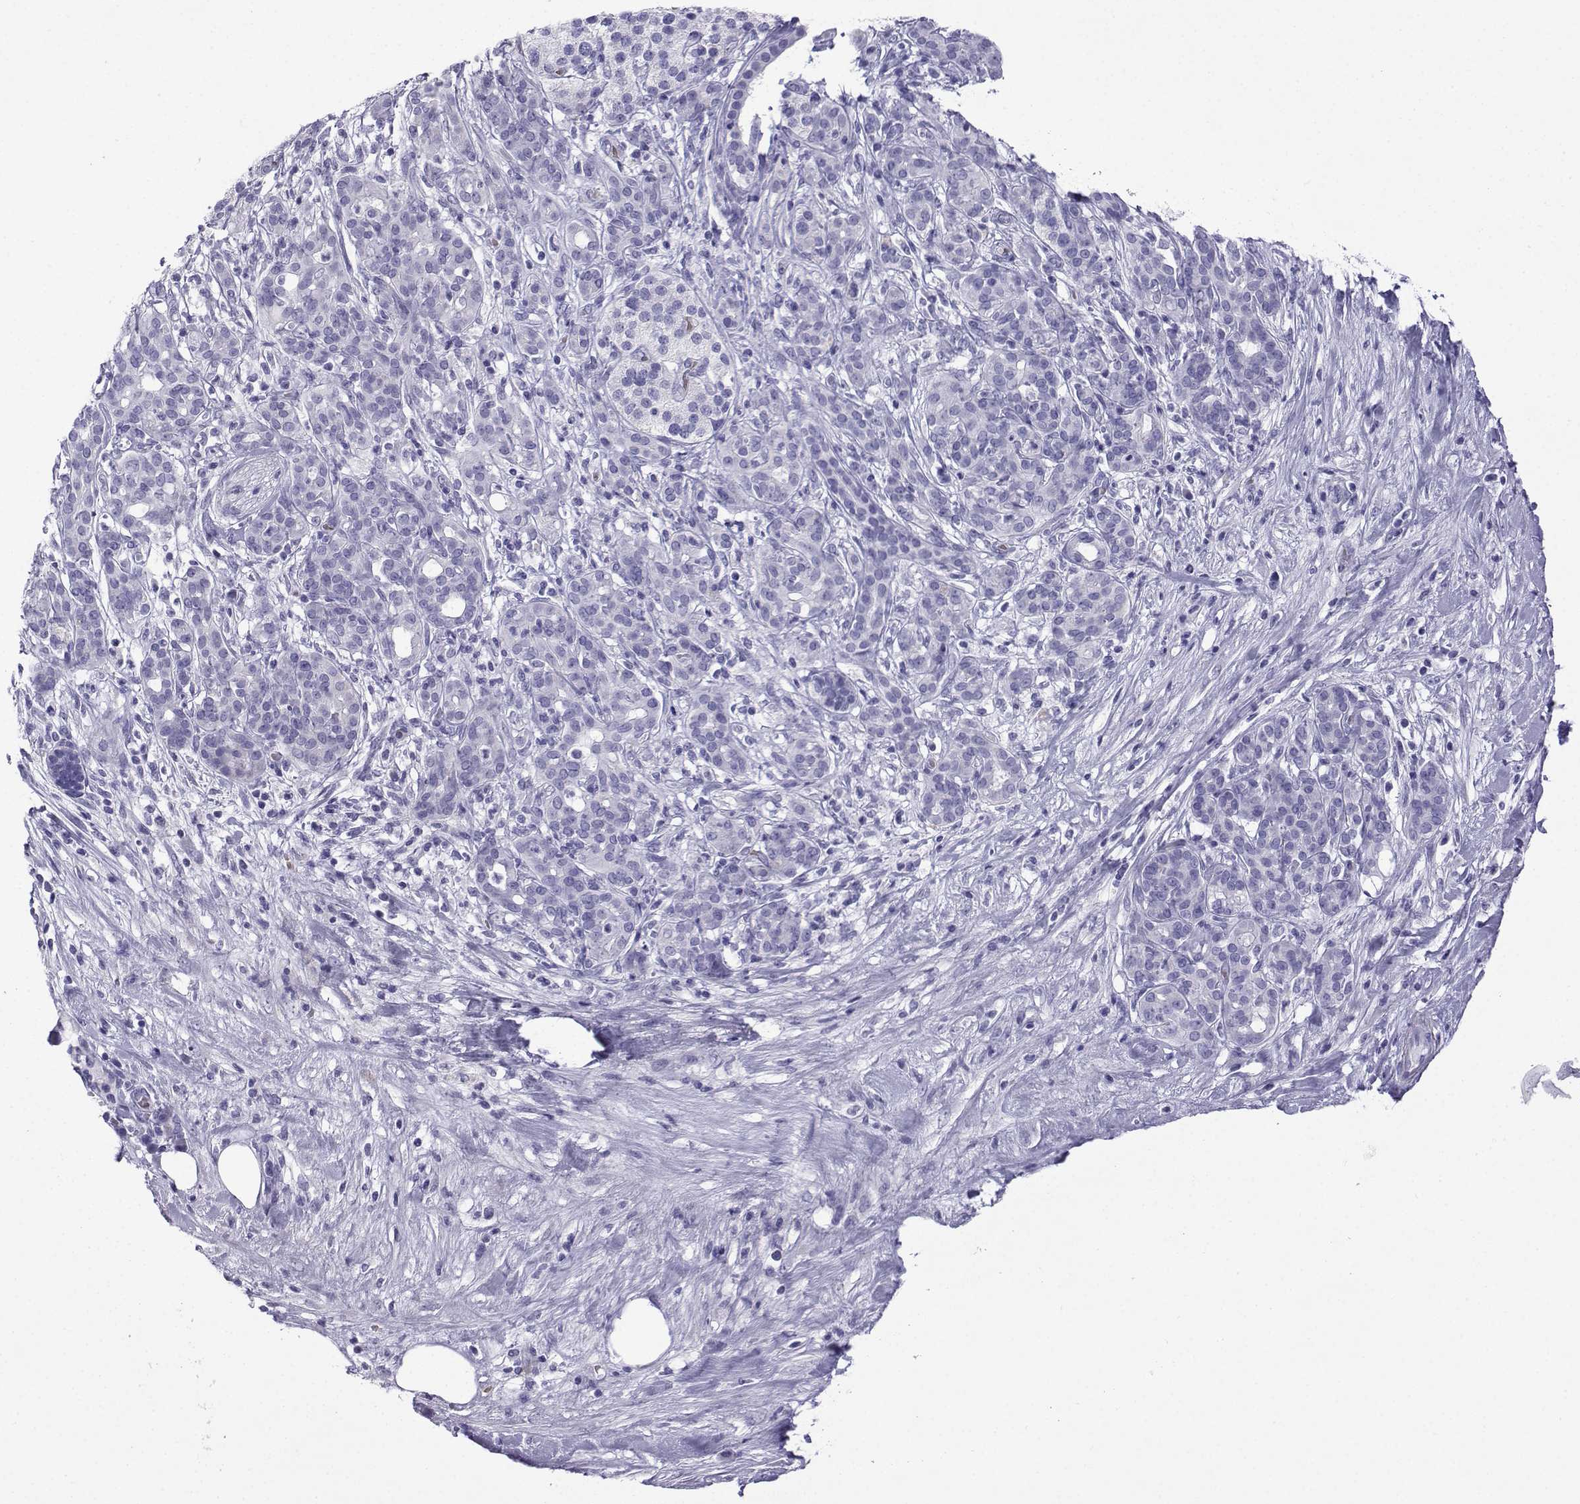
{"staining": {"intensity": "negative", "quantity": "none", "location": "none"}, "tissue": "pancreatic cancer", "cell_type": "Tumor cells", "image_type": "cancer", "snomed": [{"axis": "morphology", "description": "Adenocarcinoma, NOS"}, {"axis": "topography", "description": "Pancreas"}], "caption": "IHC photomicrograph of human adenocarcinoma (pancreatic) stained for a protein (brown), which shows no staining in tumor cells.", "gene": "TRIM46", "patient": {"sex": "male", "age": 44}}